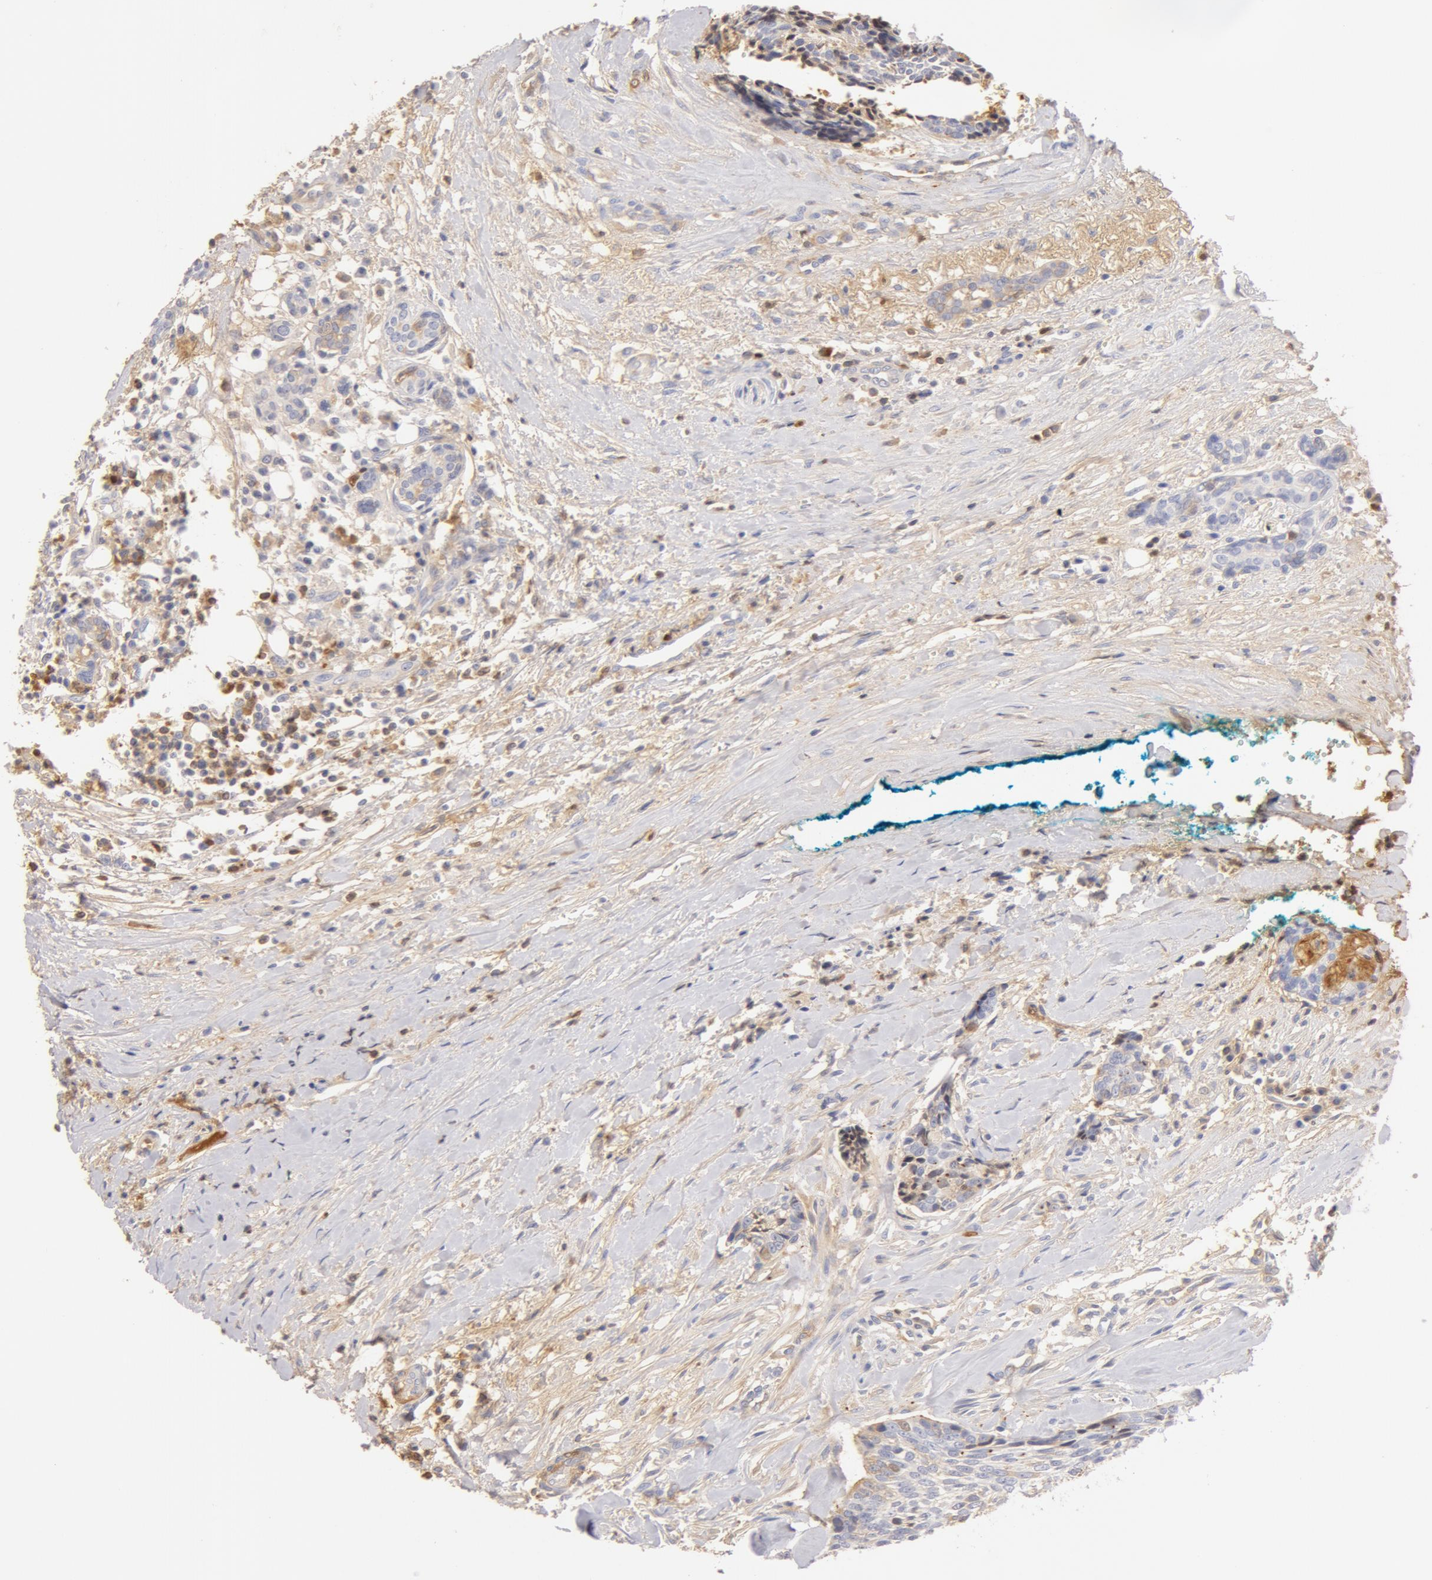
{"staining": {"intensity": "weak", "quantity": "<25%", "location": "cytoplasmic/membranous"}, "tissue": "head and neck cancer", "cell_type": "Tumor cells", "image_type": "cancer", "snomed": [{"axis": "morphology", "description": "Squamous cell carcinoma, NOS"}, {"axis": "topography", "description": "Salivary gland"}, {"axis": "topography", "description": "Head-Neck"}], "caption": "High magnification brightfield microscopy of squamous cell carcinoma (head and neck) stained with DAB (brown) and counterstained with hematoxylin (blue): tumor cells show no significant expression. (Stains: DAB (3,3'-diaminobenzidine) IHC with hematoxylin counter stain, Microscopy: brightfield microscopy at high magnification).", "gene": "GC", "patient": {"sex": "male", "age": 70}}